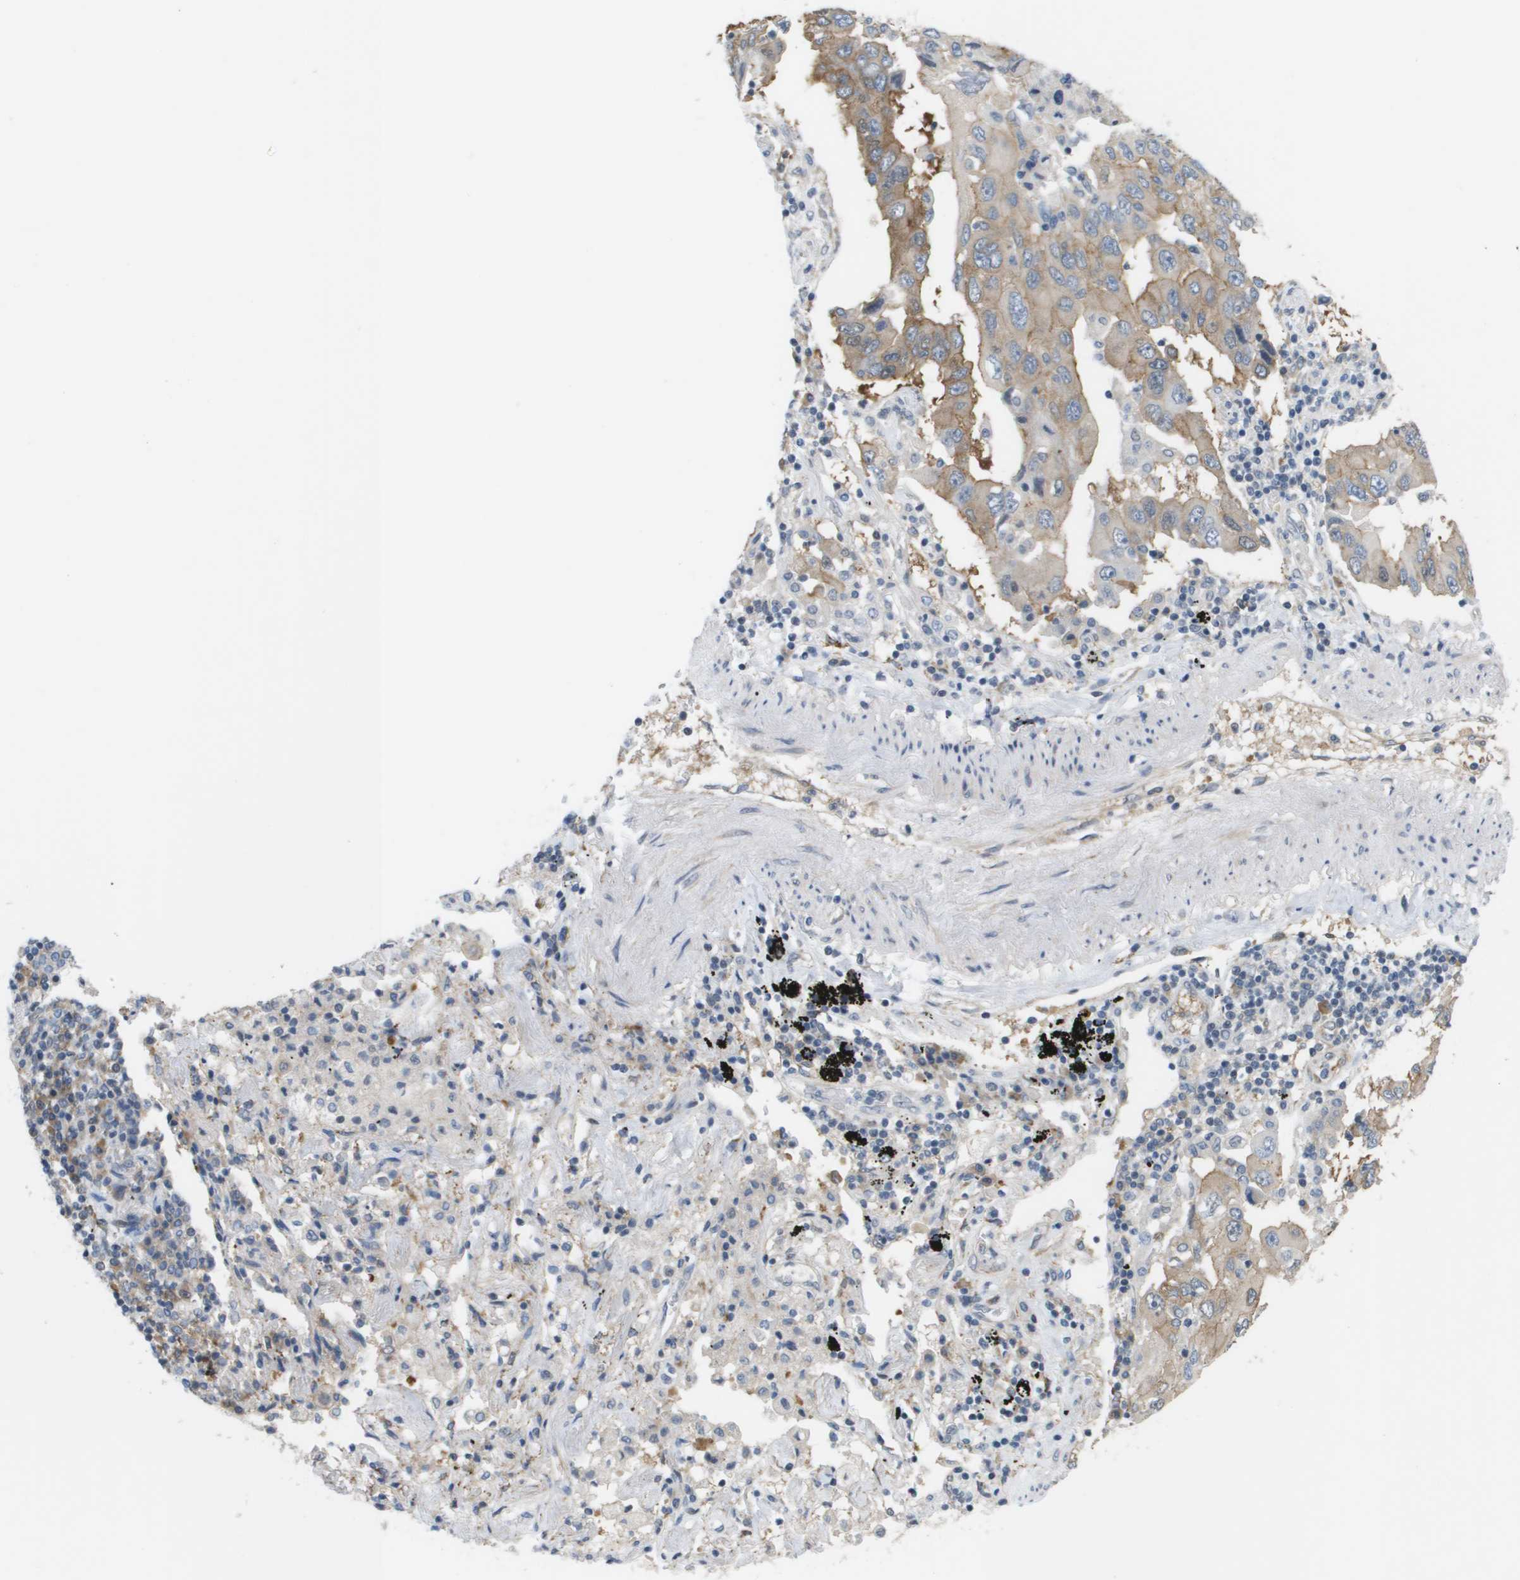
{"staining": {"intensity": "weak", "quantity": "<25%", "location": "cytoplasmic/membranous"}, "tissue": "lung cancer", "cell_type": "Tumor cells", "image_type": "cancer", "snomed": [{"axis": "morphology", "description": "Adenocarcinoma, NOS"}, {"axis": "topography", "description": "Lung"}], "caption": "A micrograph of lung cancer stained for a protein demonstrates no brown staining in tumor cells. (DAB (3,3'-diaminobenzidine) IHC visualized using brightfield microscopy, high magnification).", "gene": "MARCHF8", "patient": {"sex": "female", "age": 65}}